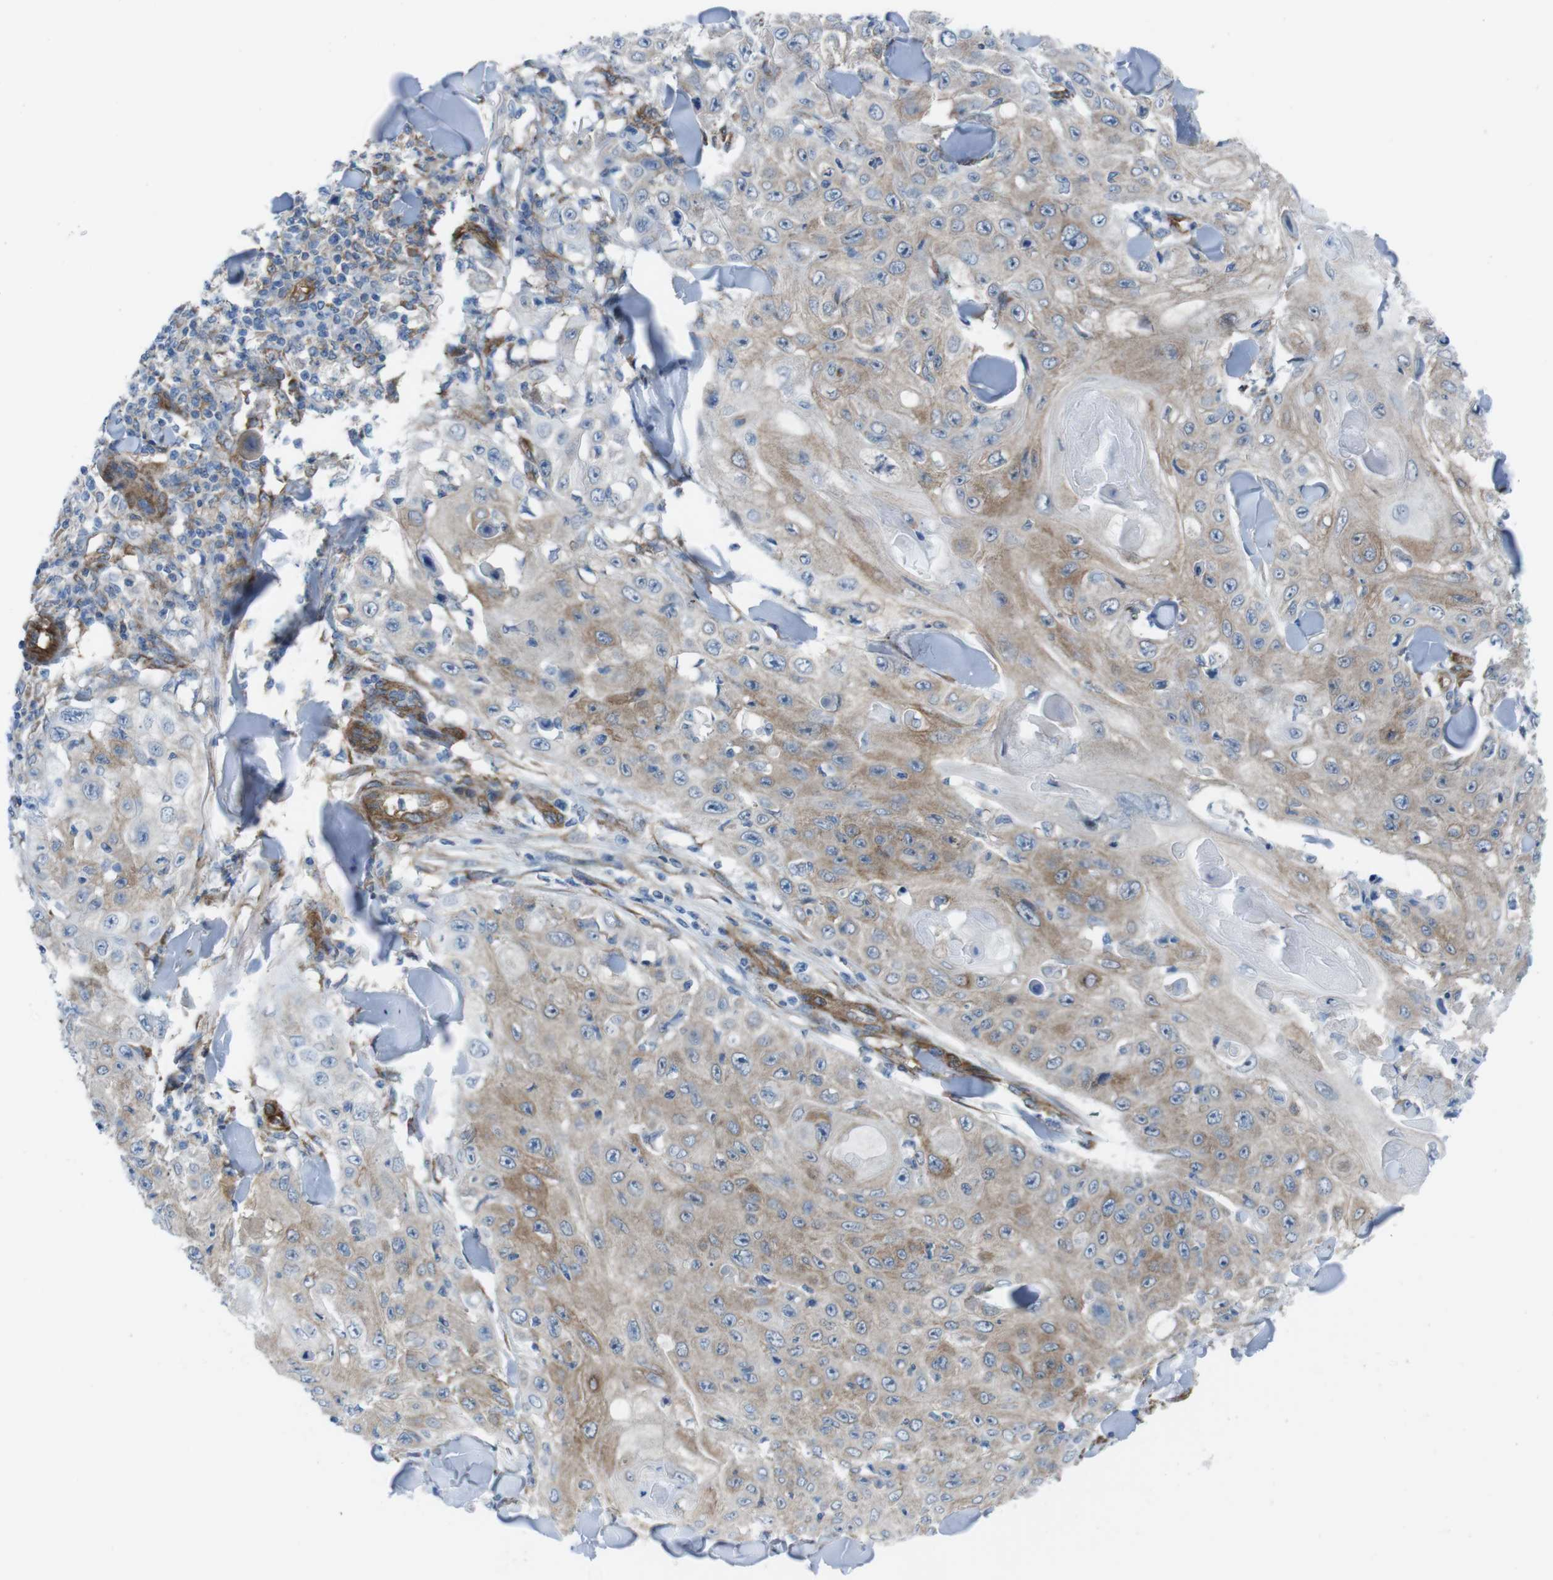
{"staining": {"intensity": "moderate", "quantity": ">75%", "location": "cytoplasmic/membranous"}, "tissue": "skin cancer", "cell_type": "Tumor cells", "image_type": "cancer", "snomed": [{"axis": "morphology", "description": "Squamous cell carcinoma, NOS"}, {"axis": "topography", "description": "Skin"}], "caption": "Protein expression analysis of skin cancer (squamous cell carcinoma) exhibits moderate cytoplasmic/membranous expression in about >75% of tumor cells. Using DAB (3,3'-diaminobenzidine) (brown) and hematoxylin (blue) stains, captured at high magnification using brightfield microscopy.", "gene": "DIAPH2", "patient": {"sex": "male", "age": 86}}